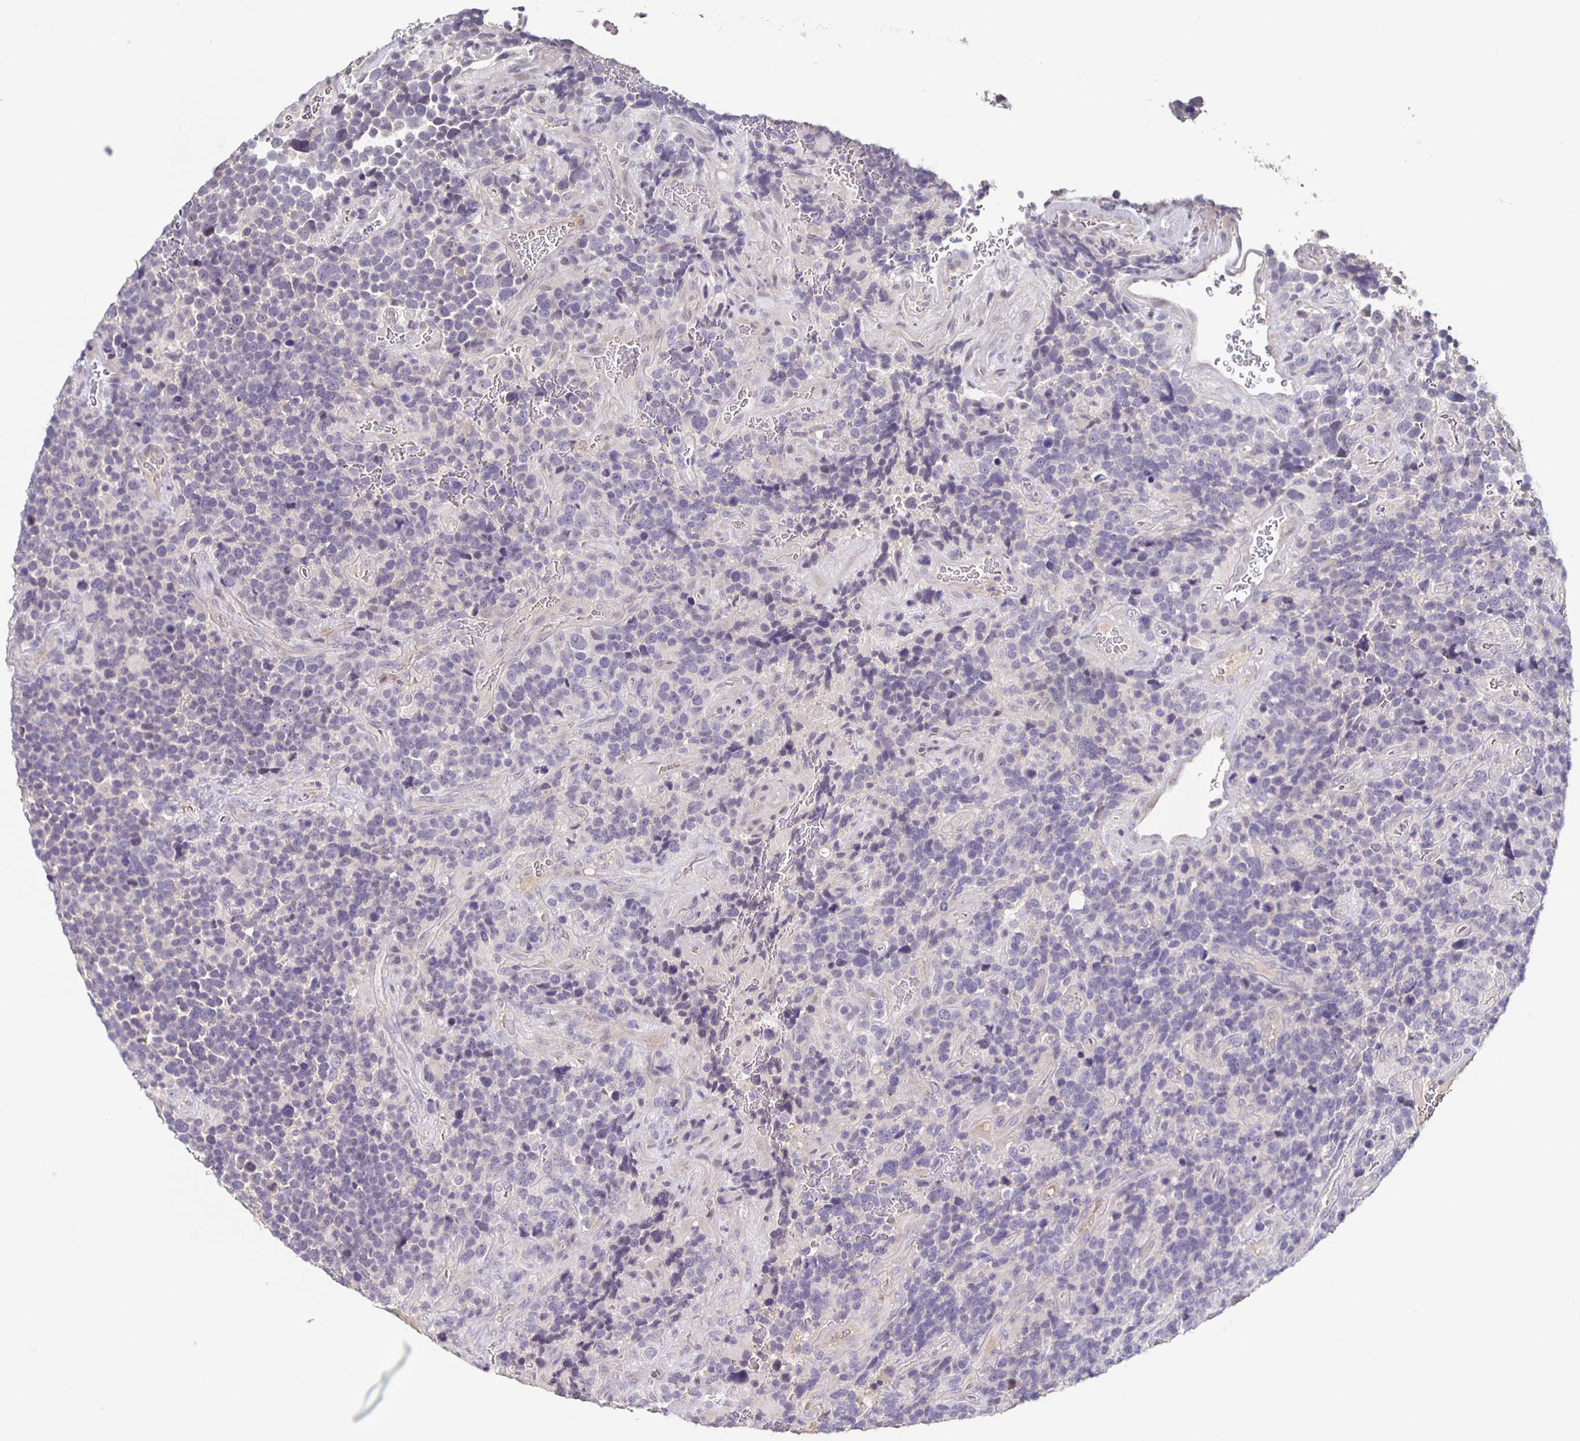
{"staining": {"intensity": "negative", "quantity": "none", "location": "none"}, "tissue": "glioma", "cell_type": "Tumor cells", "image_type": "cancer", "snomed": [{"axis": "morphology", "description": "Glioma, malignant, High grade"}, {"axis": "topography", "description": "Brain"}], "caption": "This is an immunohistochemistry (IHC) histopathology image of malignant glioma (high-grade). There is no expression in tumor cells.", "gene": "INSL5", "patient": {"sex": "male", "age": 33}}